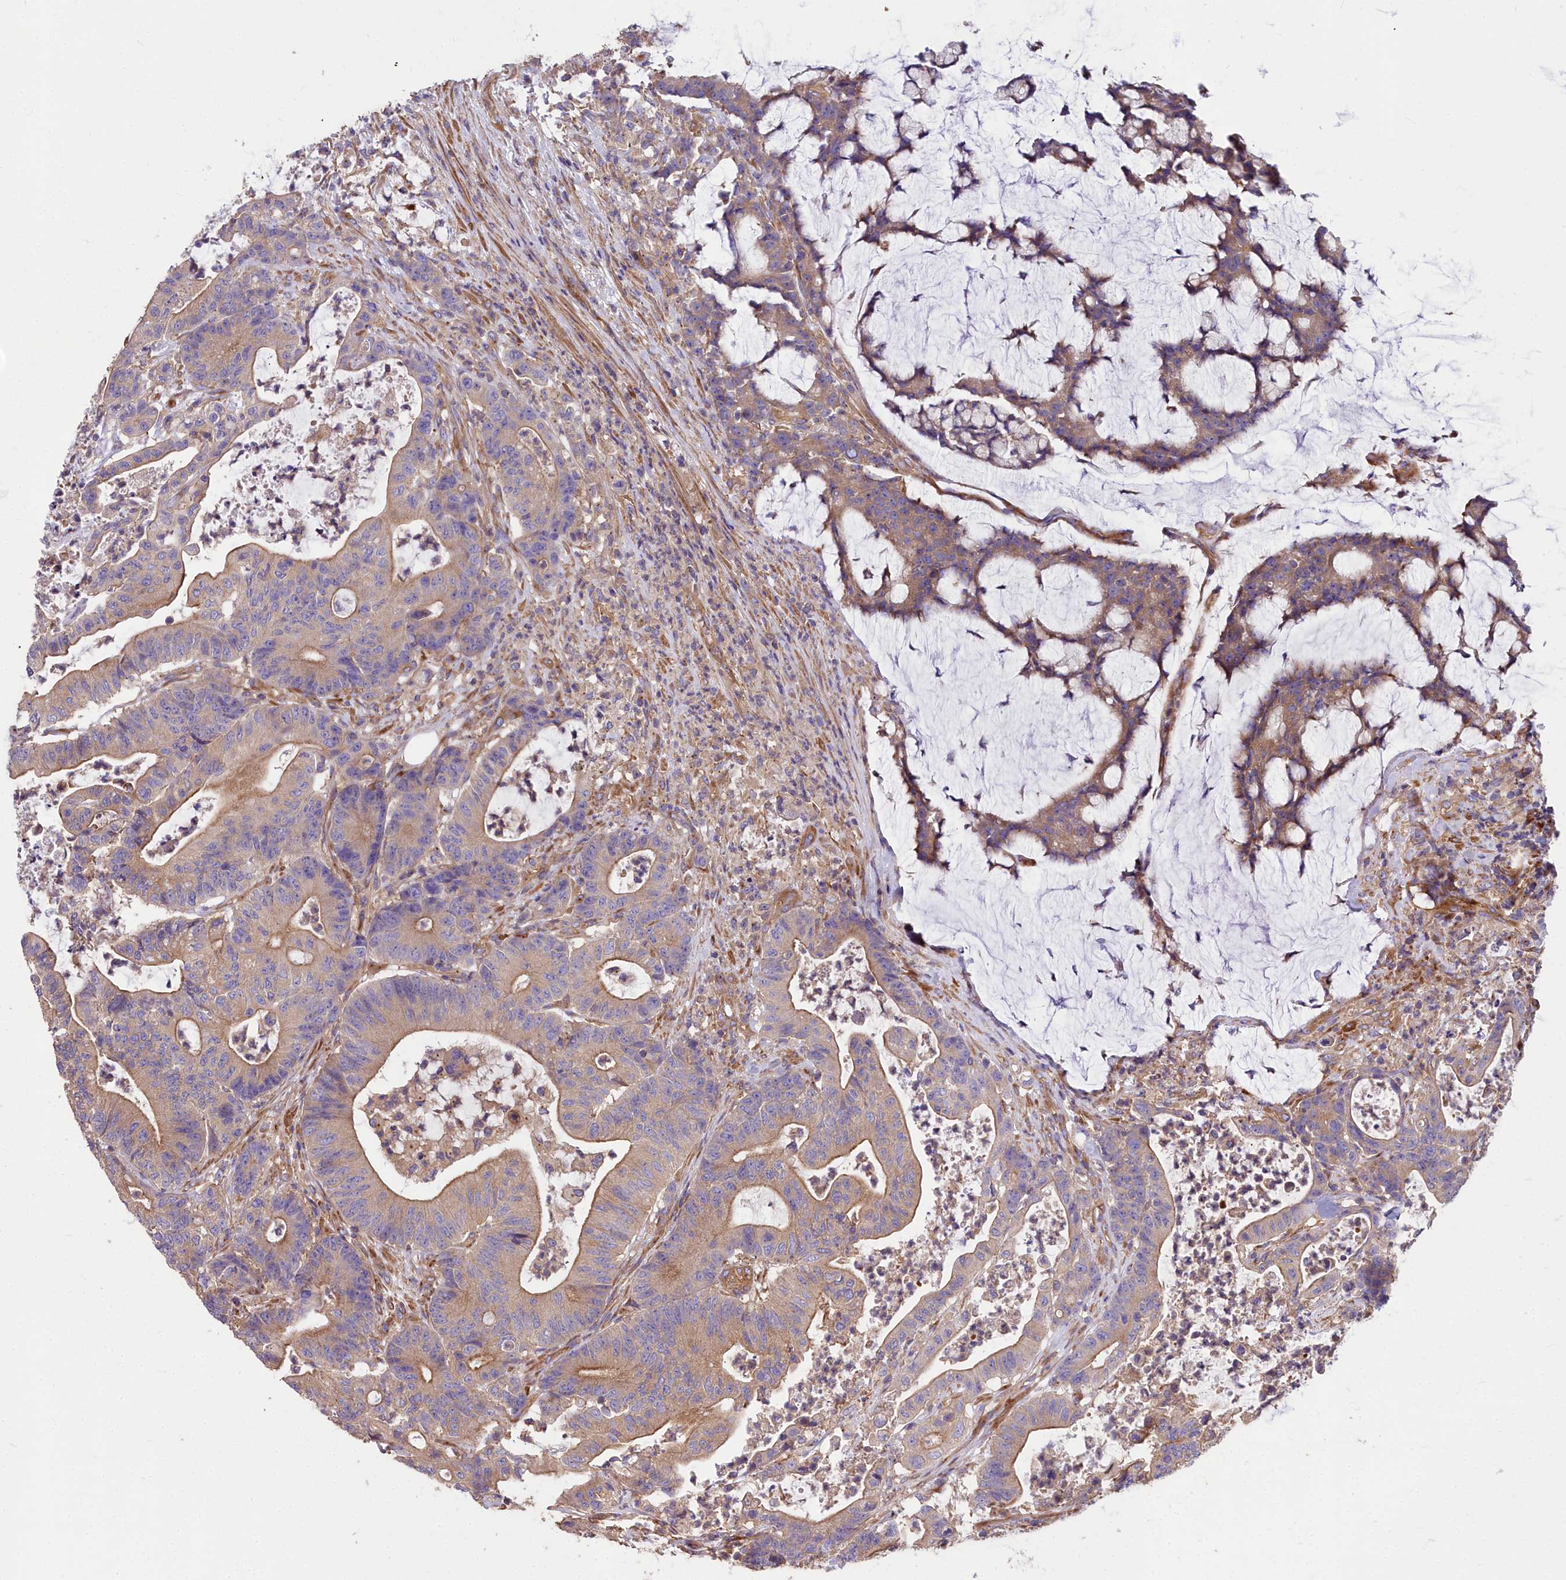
{"staining": {"intensity": "moderate", "quantity": "25%-75%", "location": "cytoplasmic/membranous"}, "tissue": "colorectal cancer", "cell_type": "Tumor cells", "image_type": "cancer", "snomed": [{"axis": "morphology", "description": "Adenocarcinoma, NOS"}, {"axis": "topography", "description": "Colon"}], "caption": "A brown stain highlights moderate cytoplasmic/membranous positivity of a protein in colorectal cancer tumor cells.", "gene": "DCTN3", "patient": {"sex": "female", "age": 84}}